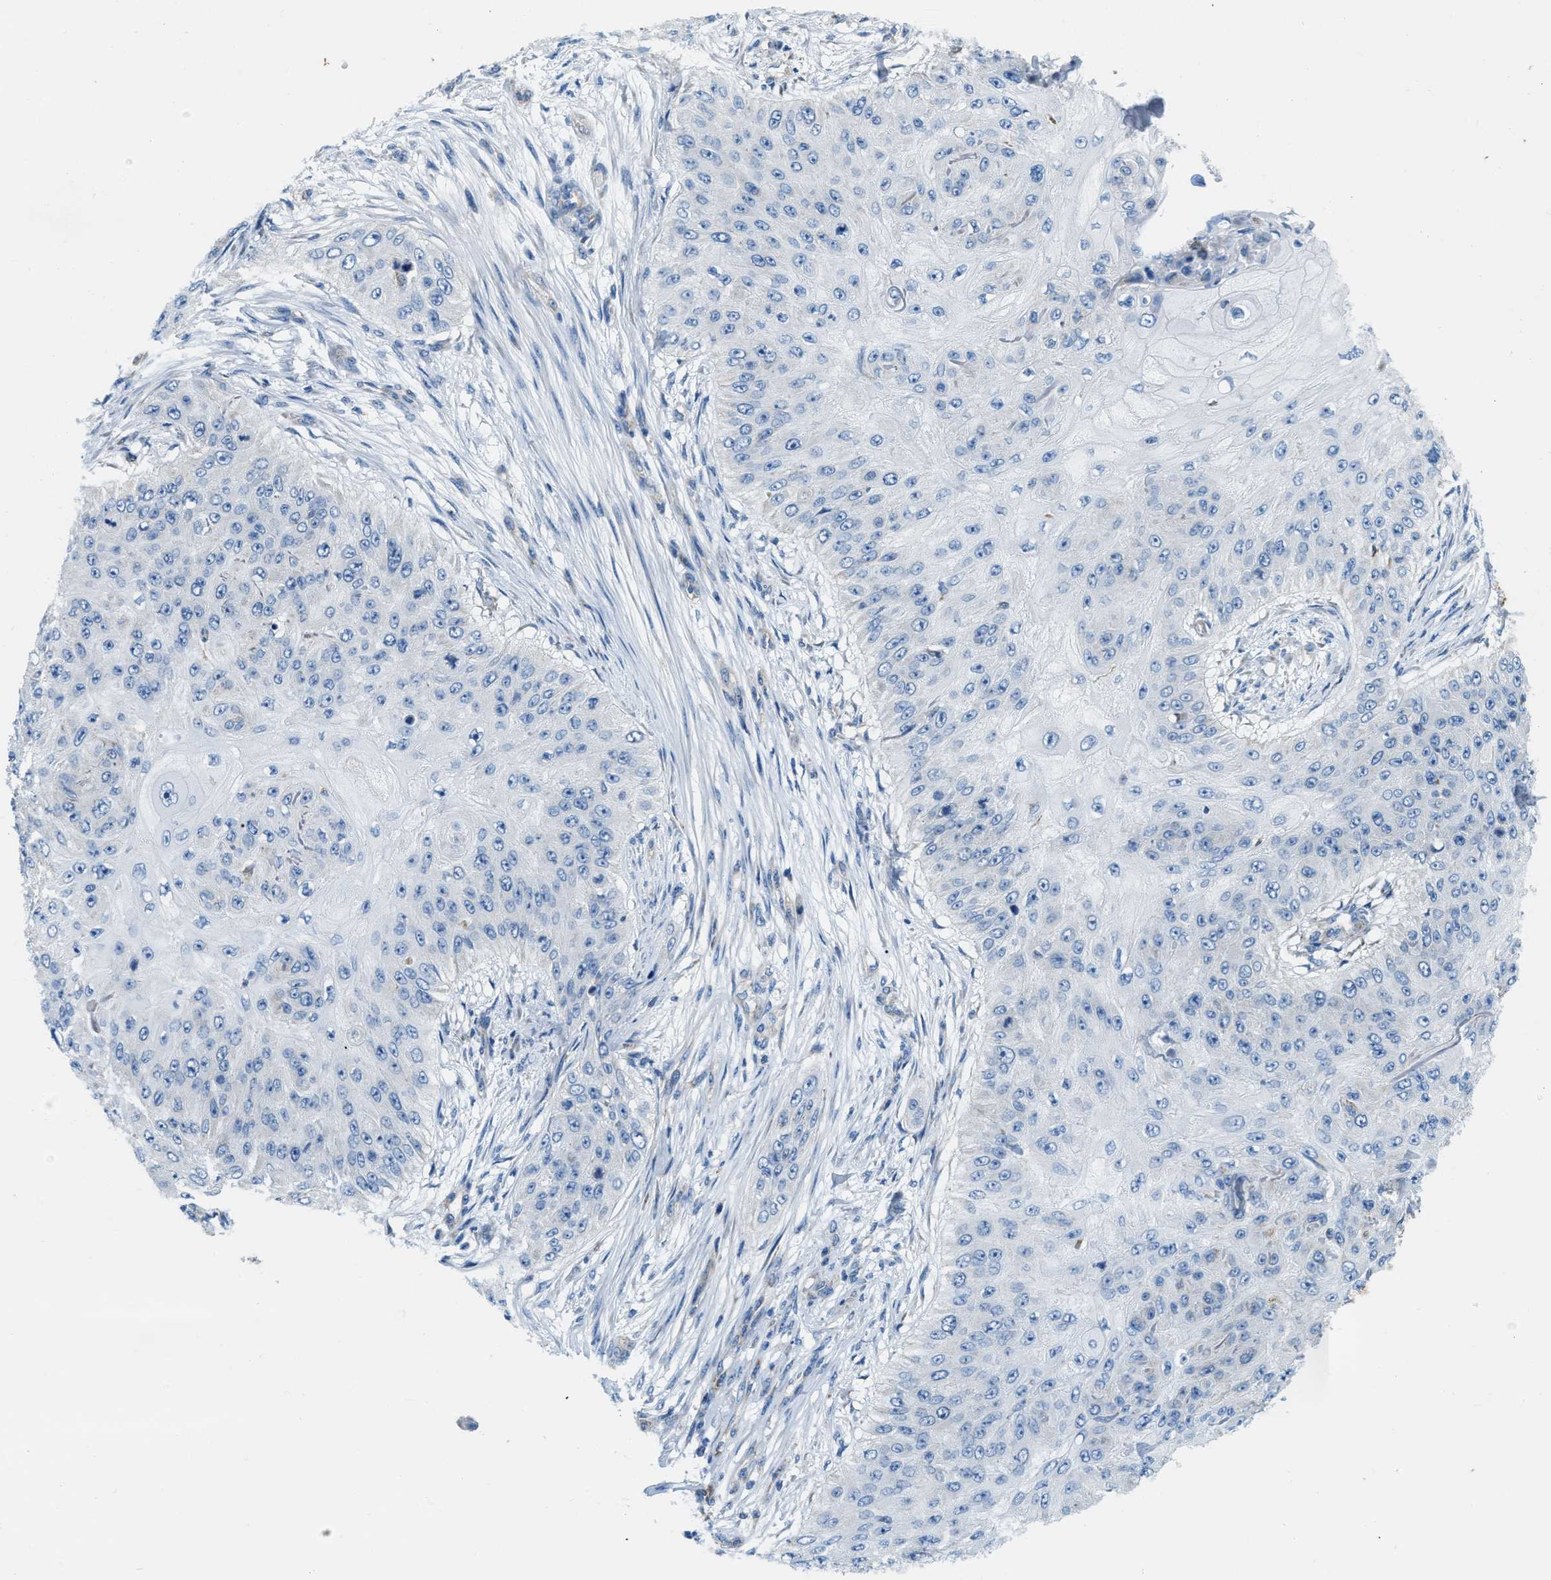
{"staining": {"intensity": "negative", "quantity": "none", "location": "none"}, "tissue": "skin cancer", "cell_type": "Tumor cells", "image_type": "cancer", "snomed": [{"axis": "morphology", "description": "Squamous cell carcinoma, NOS"}, {"axis": "topography", "description": "Skin"}], "caption": "IHC photomicrograph of squamous cell carcinoma (skin) stained for a protein (brown), which exhibits no staining in tumor cells.", "gene": "JADE1", "patient": {"sex": "female", "age": 80}}